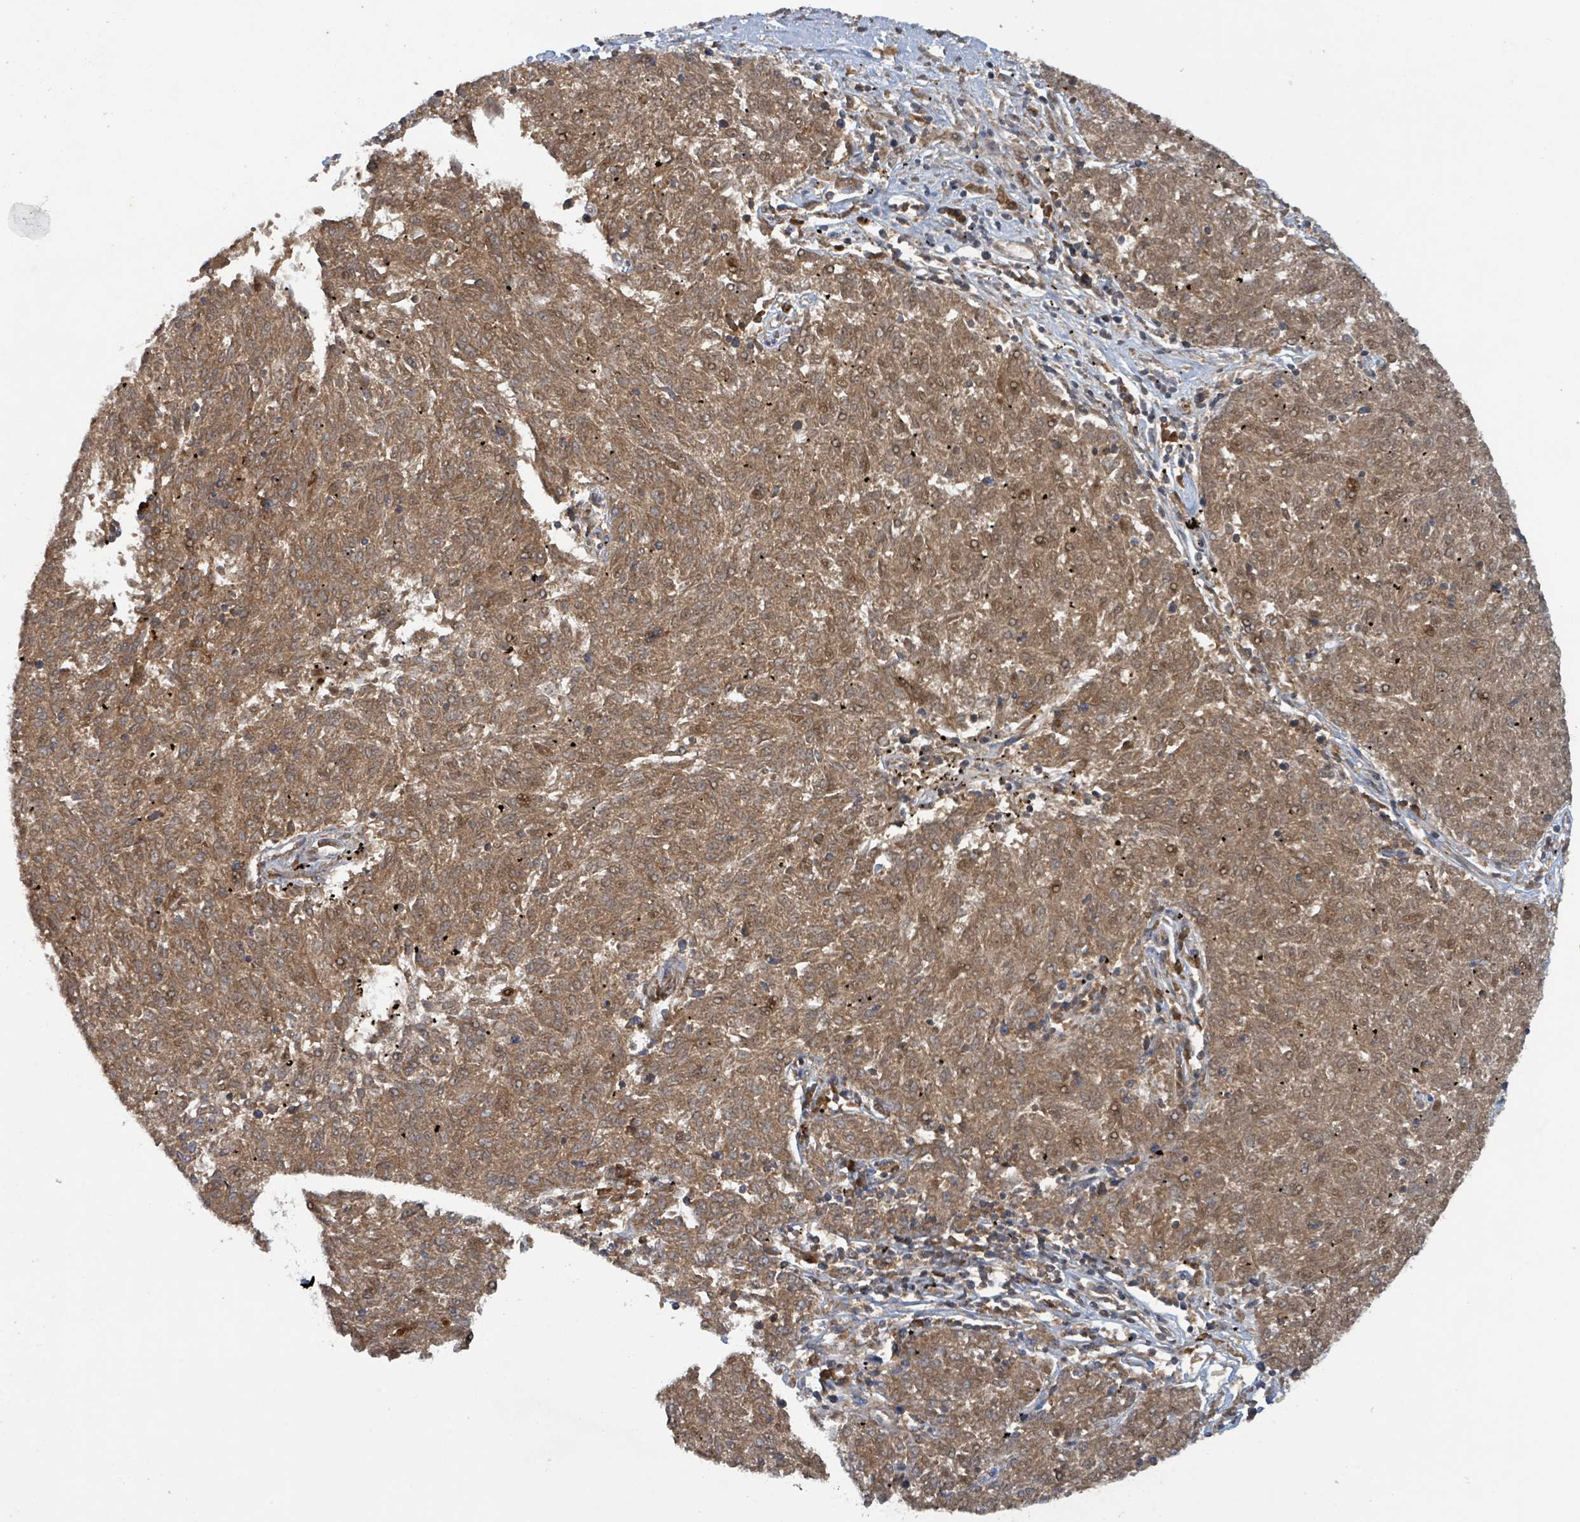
{"staining": {"intensity": "moderate", "quantity": ">75%", "location": "cytoplasmic/membranous"}, "tissue": "melanoma", "cell_type": "Tumor cells", "image_type": "cancer", "snomed": [{"axis": "morphology", "description": "Malignant melanoma, NOS"}, {"axis": "topography", "description": "Skin"}], "caption": "Protein expression analysis of melanoma displays moderate cytoplasmic/membranous staining in approximately >75% of tumor cells. (Brightfield microscopy of DAB IHC at high magnification).", "gene": "OR51E1", "patient": {"sex": "female", "age": 72}}